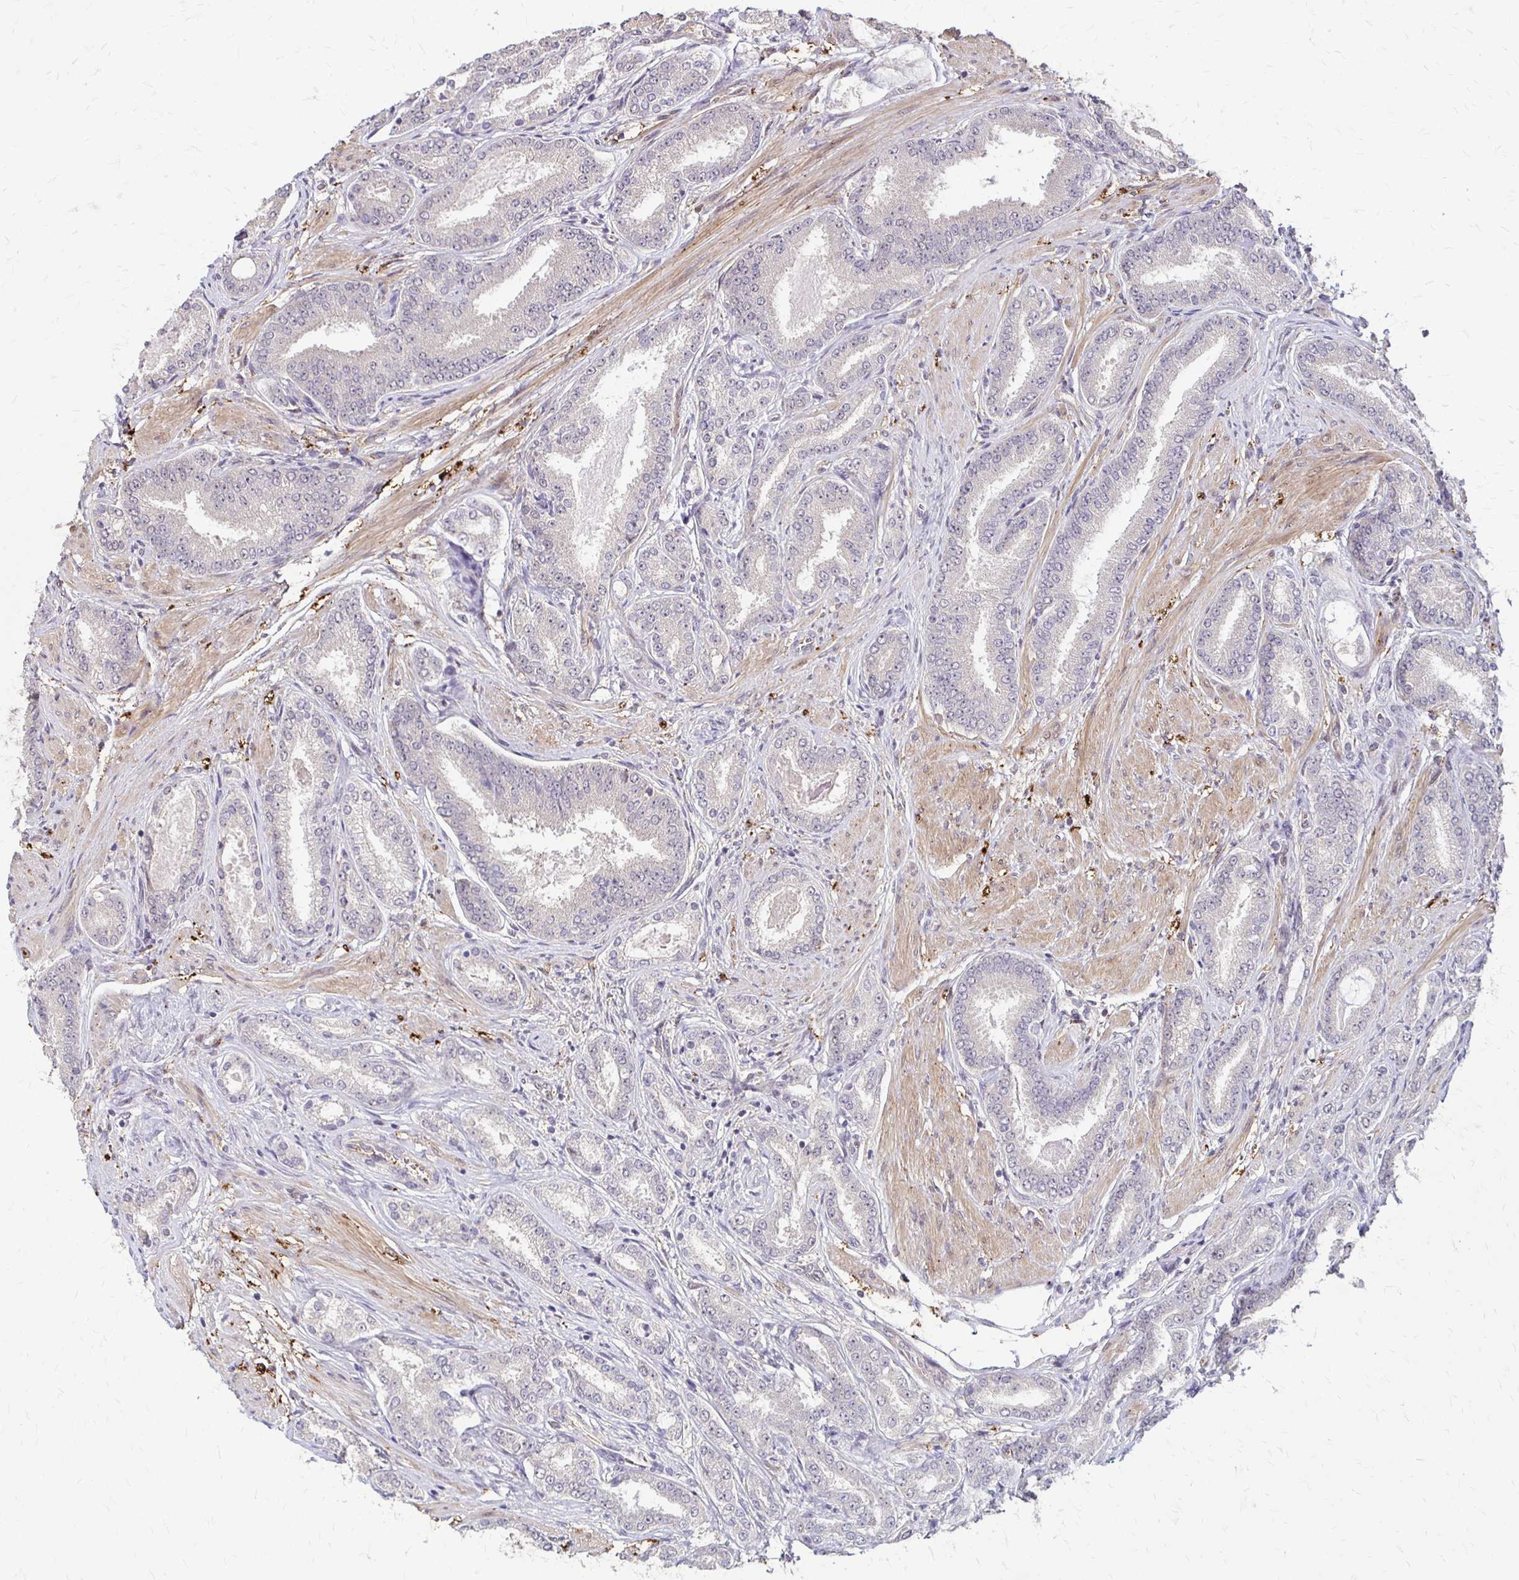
{"staining": {"intensity": "negative", "quantity": "none", "location": "none"}, "tissue": "prostate cancer", "cell_type": "Tumor cells", "image_type": "cancer", "snomed": [{"axis": "morphology", "description": "Adenocarcinoma, High grade"}, {"axis": "topography", "description": "Prostate"}], "caption": "A micrograph of prostate high-grade adenocarcinoma stained for a protein exhibits no brown staining in tumor cells. (DAB immunohistochemistry, high magnification).", "gene": "CFL2", "patient": {"sex": "male", "age": 63}}